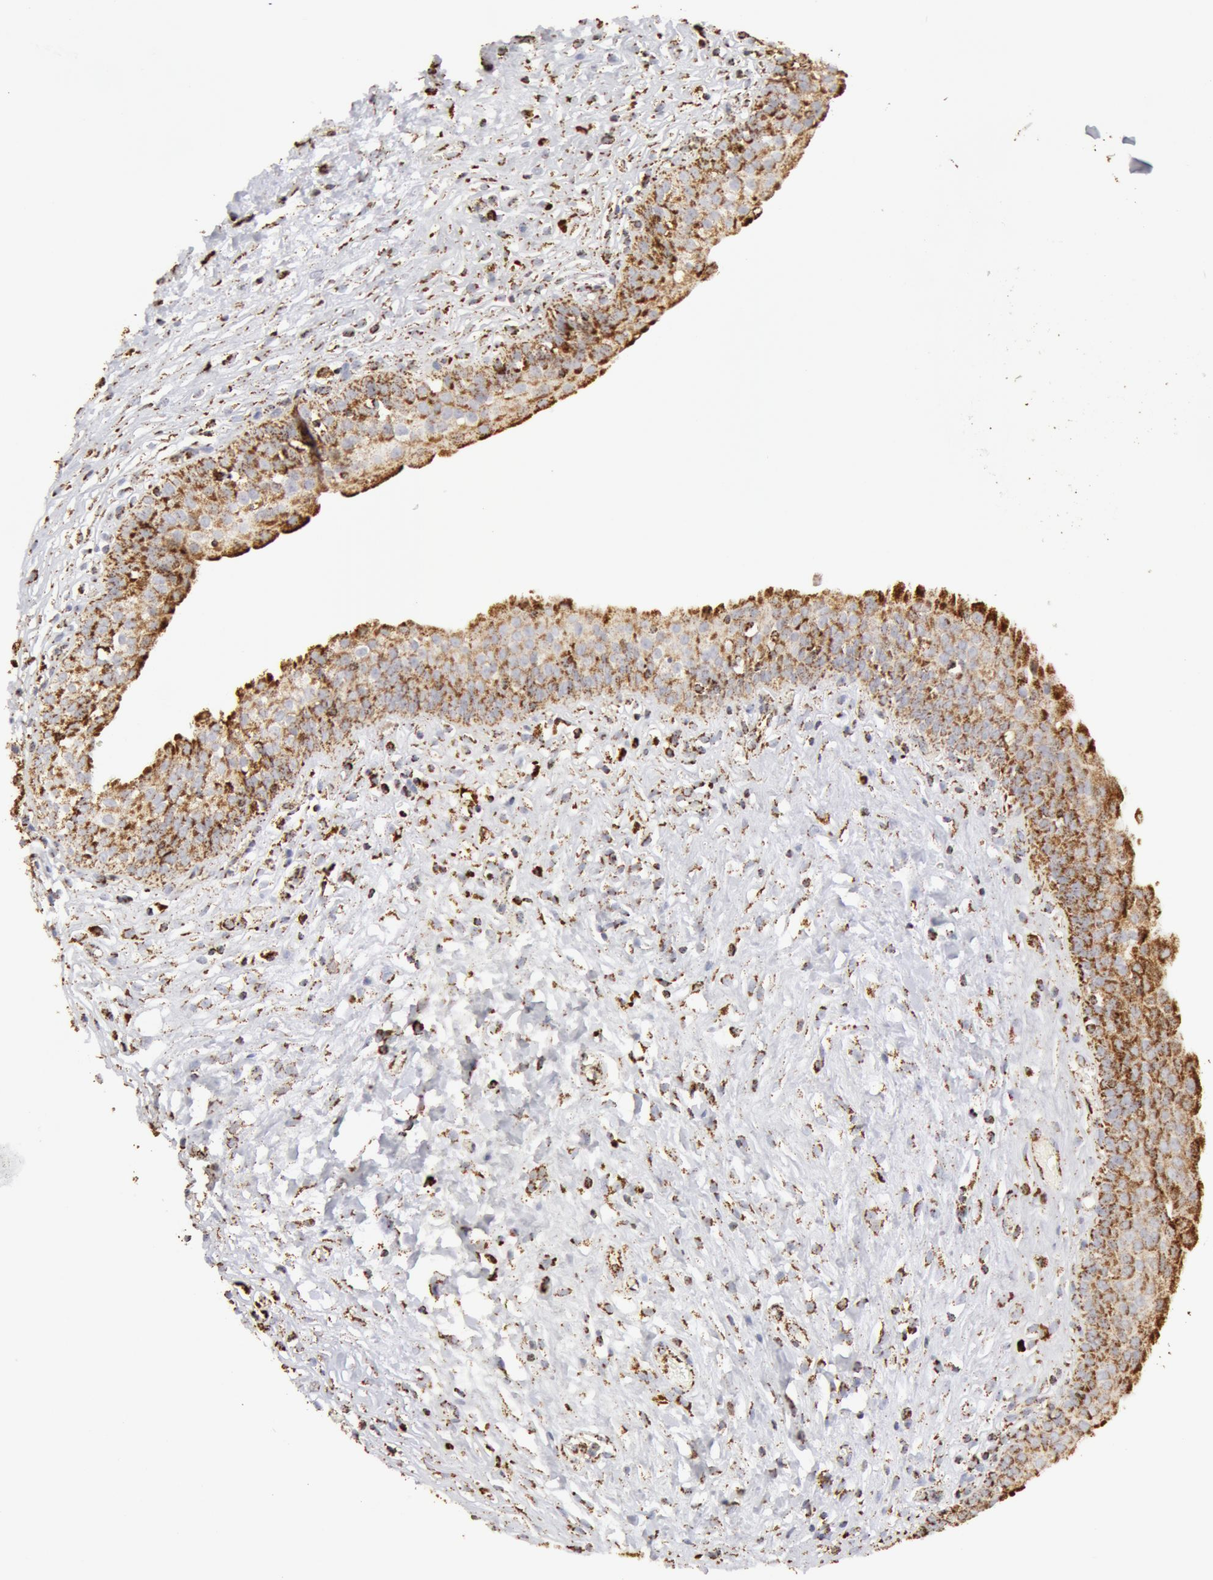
{"staining": {"intensity": "strong", "quantity": ">75%", "location": "cytoplasmic/membranous"}, "tissue": "urinary bladder", "cell_type": "Urothelial cells", "image_type": "normal", "snomed": [{"axis": "morphology", "description": "Adenocarcinoma, NOS"}, {"axis": "topography", "description": "Urinary bladder"}], "caption": "The photomicrograph reveals staining of normal urinary bladder, revealing strong cytoplasmic/membranous protein positivity (brown color) within urothelial cells. (DAB (3,3'-diaminobenzidine) IHC, brown staining for protein, blue staining for nuclei).", "gene": "ATP5F1B", "patient": {"sex": "male", "age": 61}}